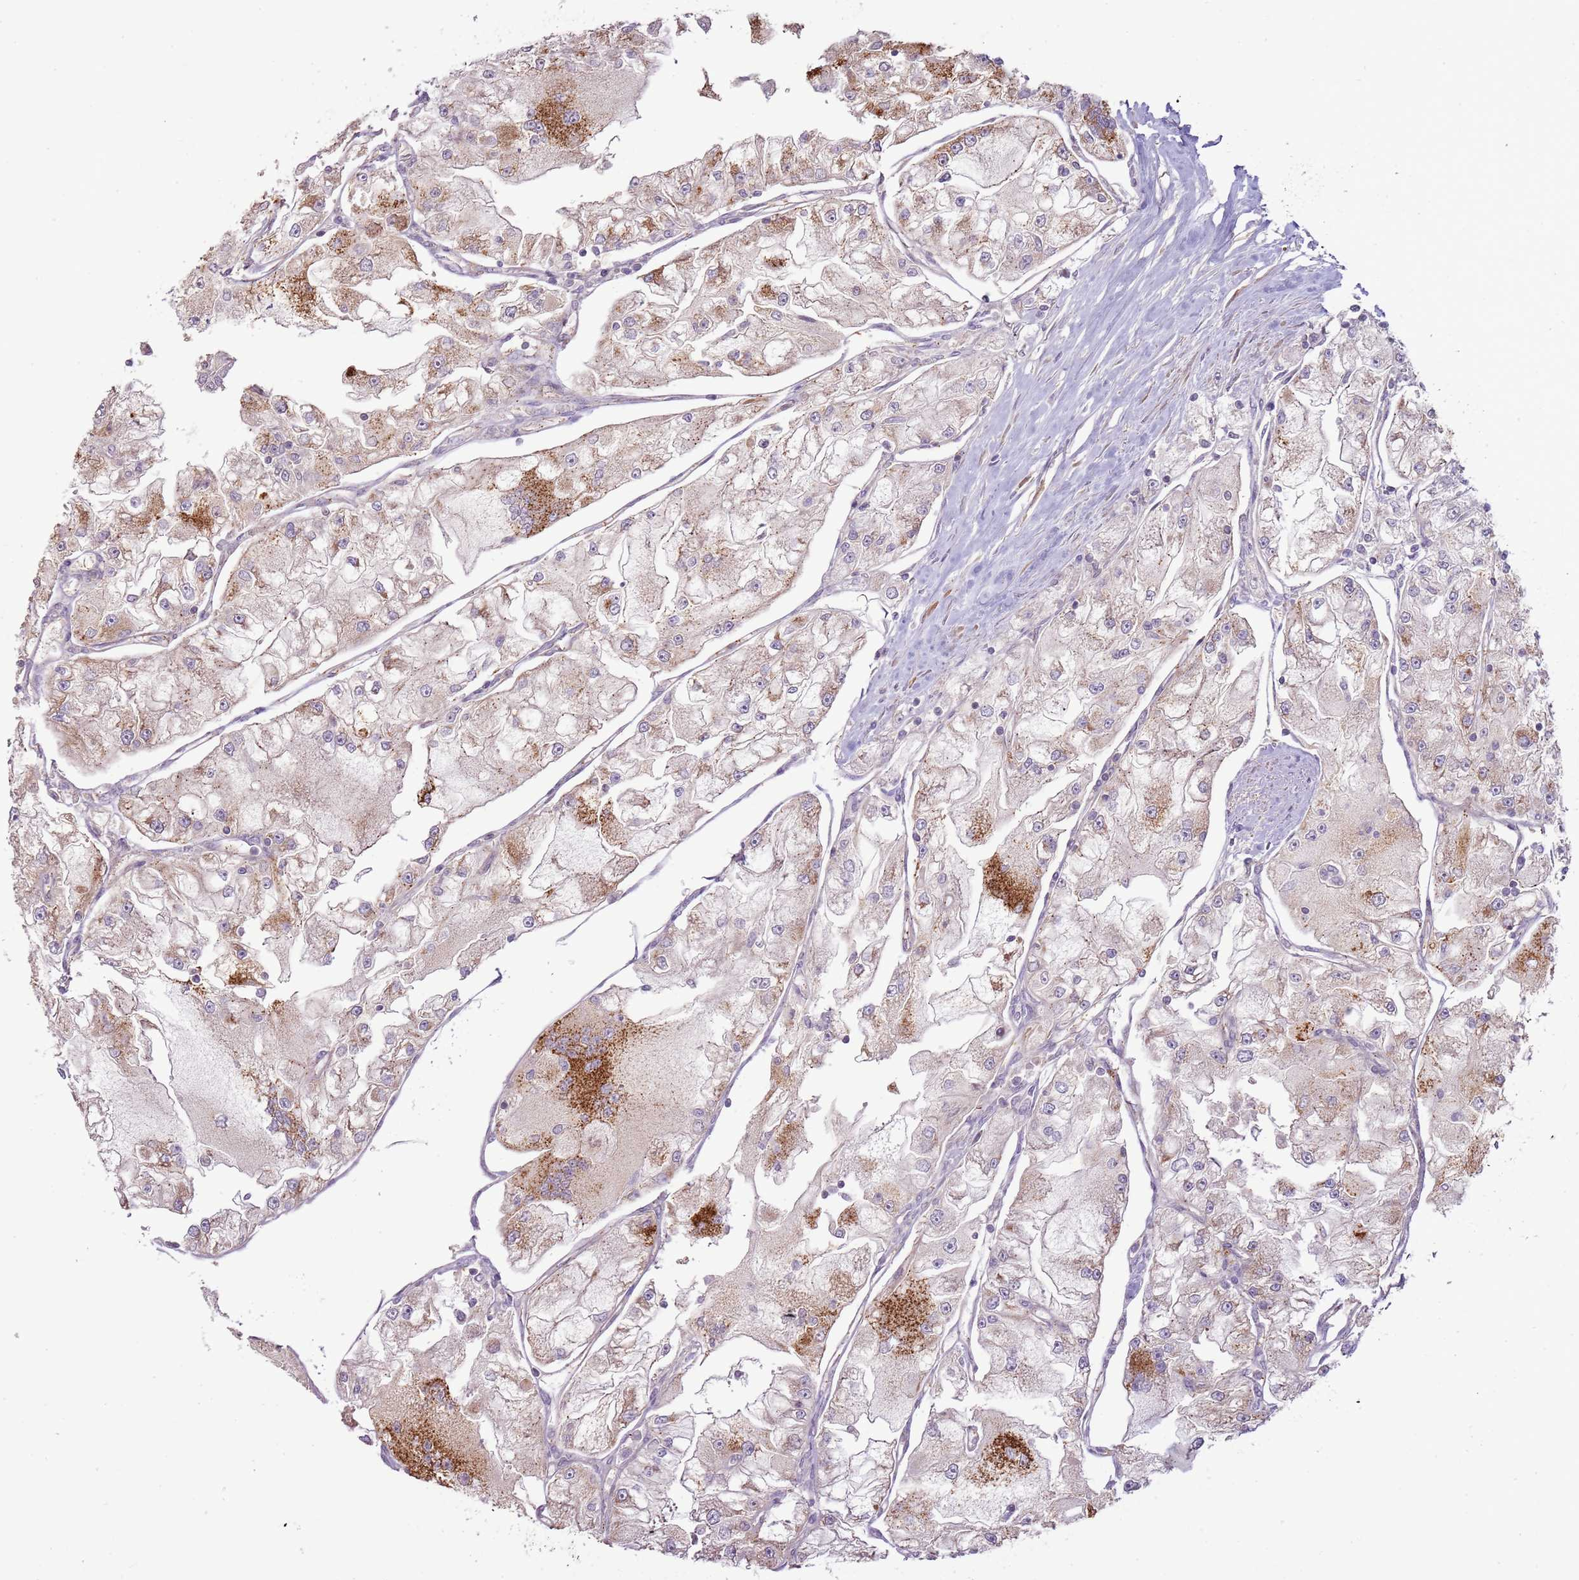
{"staining": {"intensity": "moderate", "quantity": "<25%", "location": "cytoplasmic/membranous"}, "tissue": "renal cancer", "cell_type": "Tumor cells", "image_type": "cancer", "snomed": [{"axis": "morphology", "description": "Adenocarcinoma, NOS"}, {"axis": "topography", "description": "Kidney"}], "caption": "Brown immunohistochemical staining in renal adenocarcinoma exhibits moderate cytoplasmic/membranous expression in about <25% of tumor cells.", "gene": "DTD2", "patient": {"sex": "female", "age": 72}}